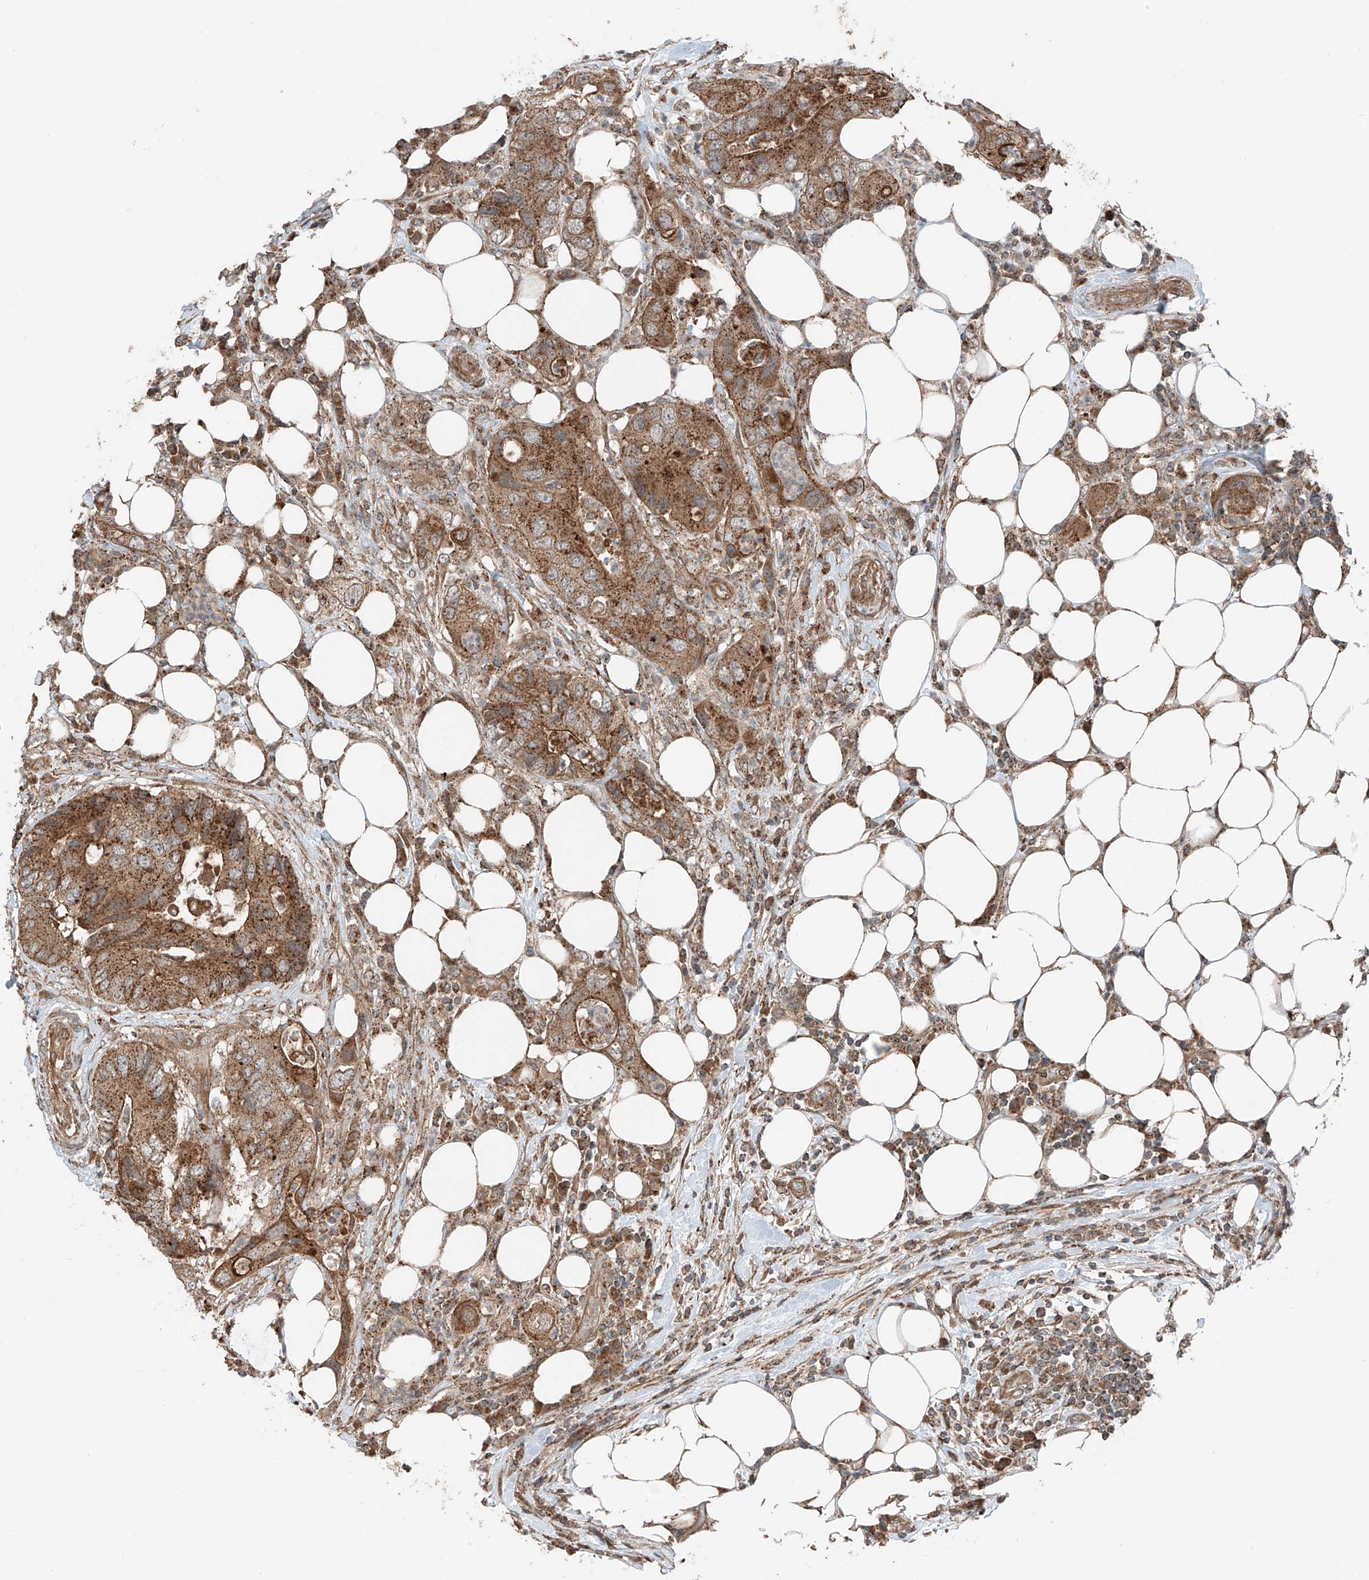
{"staining": {"intensity": "moderate", "quantity": ">75%", "location": "cytoplasmic/membranous"}, "tissue": "colorectal cancer", "cell_type": "Tumor cells", "image_type": "cancer", "snomed": [{"axis": "morphology", "description": "Adenocarcinoma, NOS"}, {"axis": "topography", "description": "Colon"}], "caption": "There is medium levels of moderate cytoplasmic/membranous staining in tumor cells of colorectal cancer, as demonstrated by immunohistochemical staining (brown color).", "gene": "CEP162", "patient": {"sex": "male", "age": 71}}